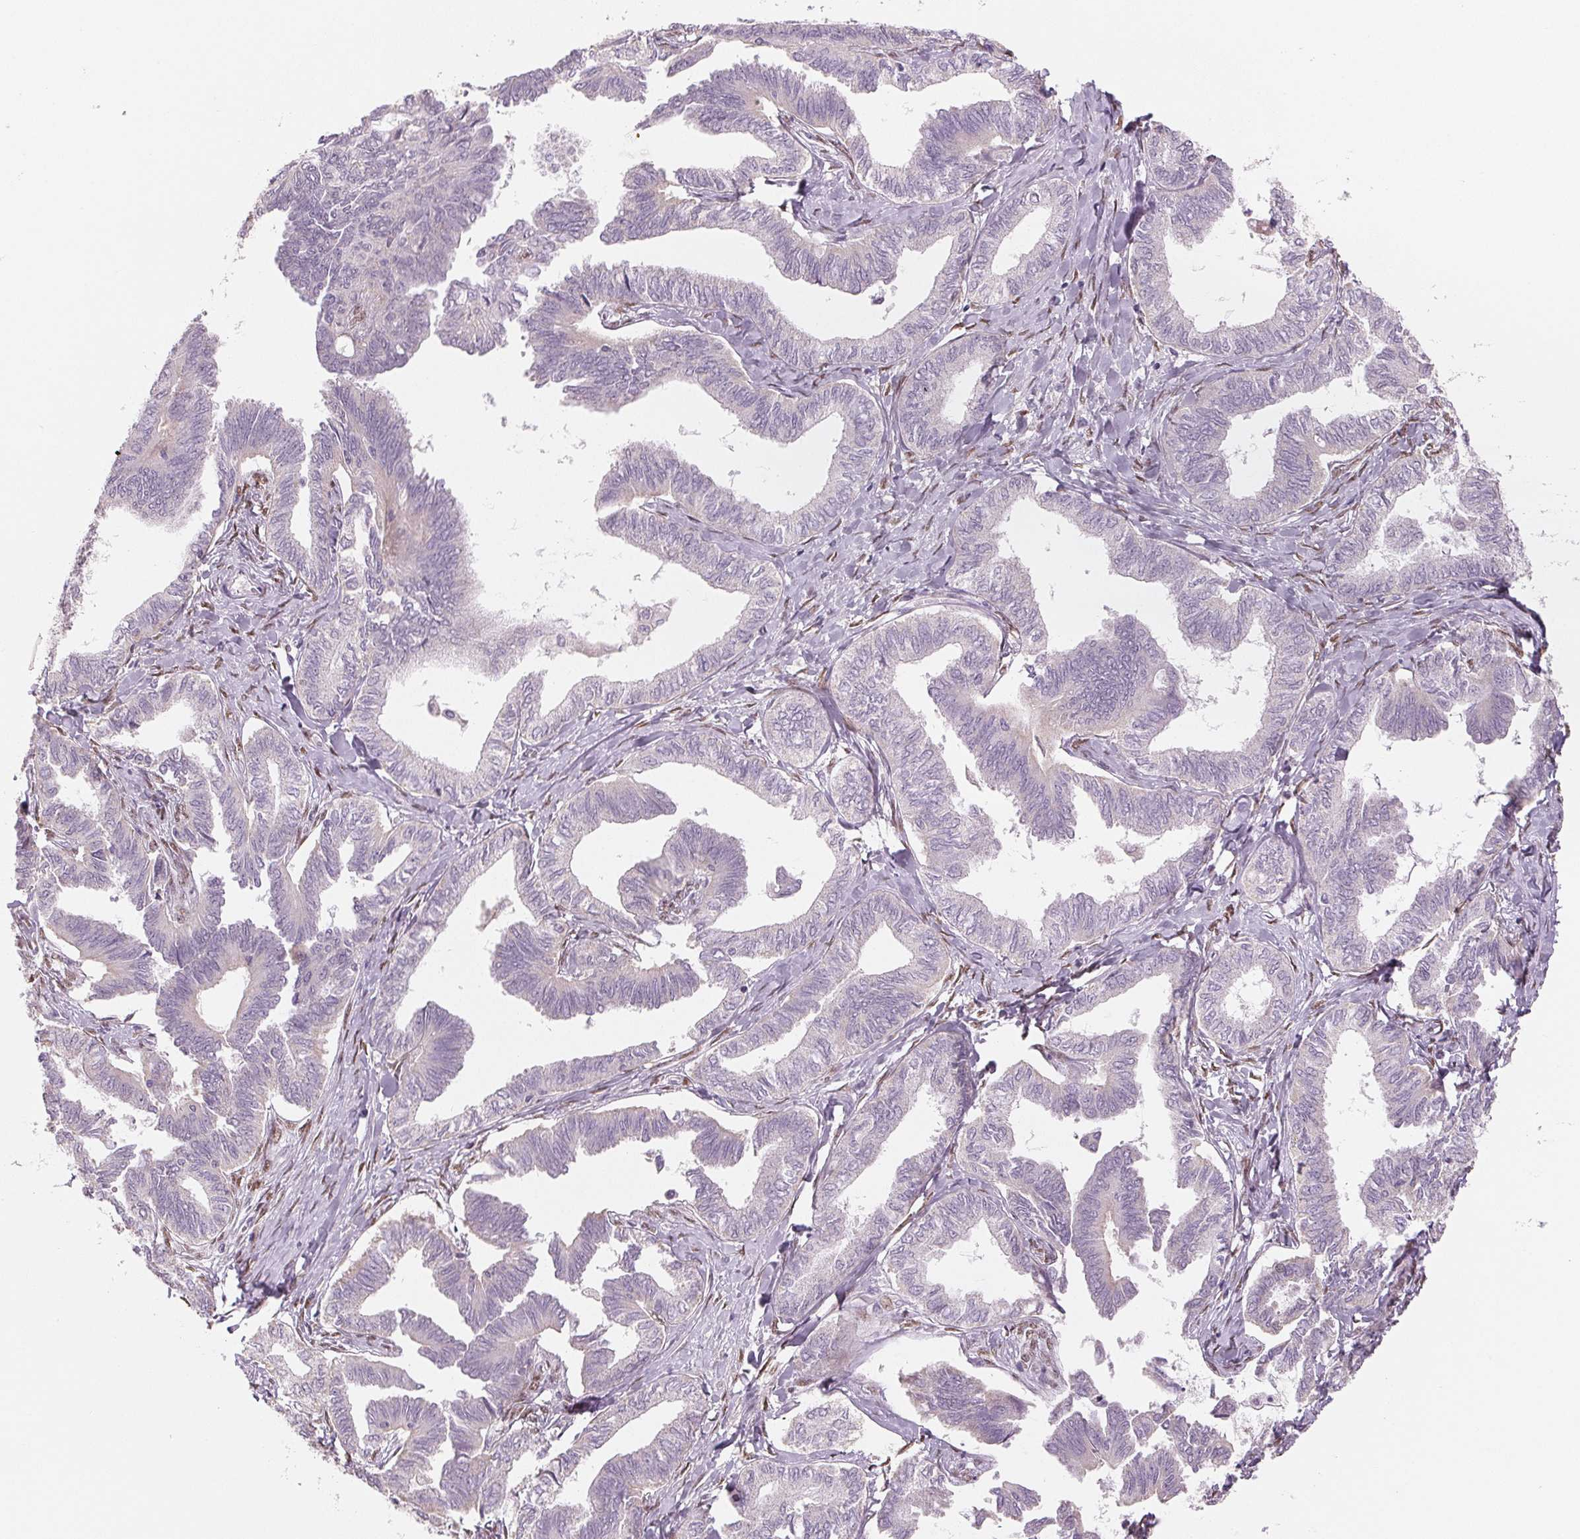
{"staining": {"intensity": "negative", "quantity": "none", "location": "none"}, "tissue": "ovarian cancer", "cell_type": "Tumor cells", "image_type": "cancer", "snomed": [{"axis": "morphology", "description": "Carcinoma, endometroid"}, {"axis": "topography", "description": "Ovary"}], "caption": "Immunohistochemistry (IHC) histopathology image of human ovarian cancer (endometroid carcinoma) stained for a protein (brown), which reveals no expression in tumor cells.", "gene": "SMARCD3", "patient": {"sex": "female", "age": 70}}